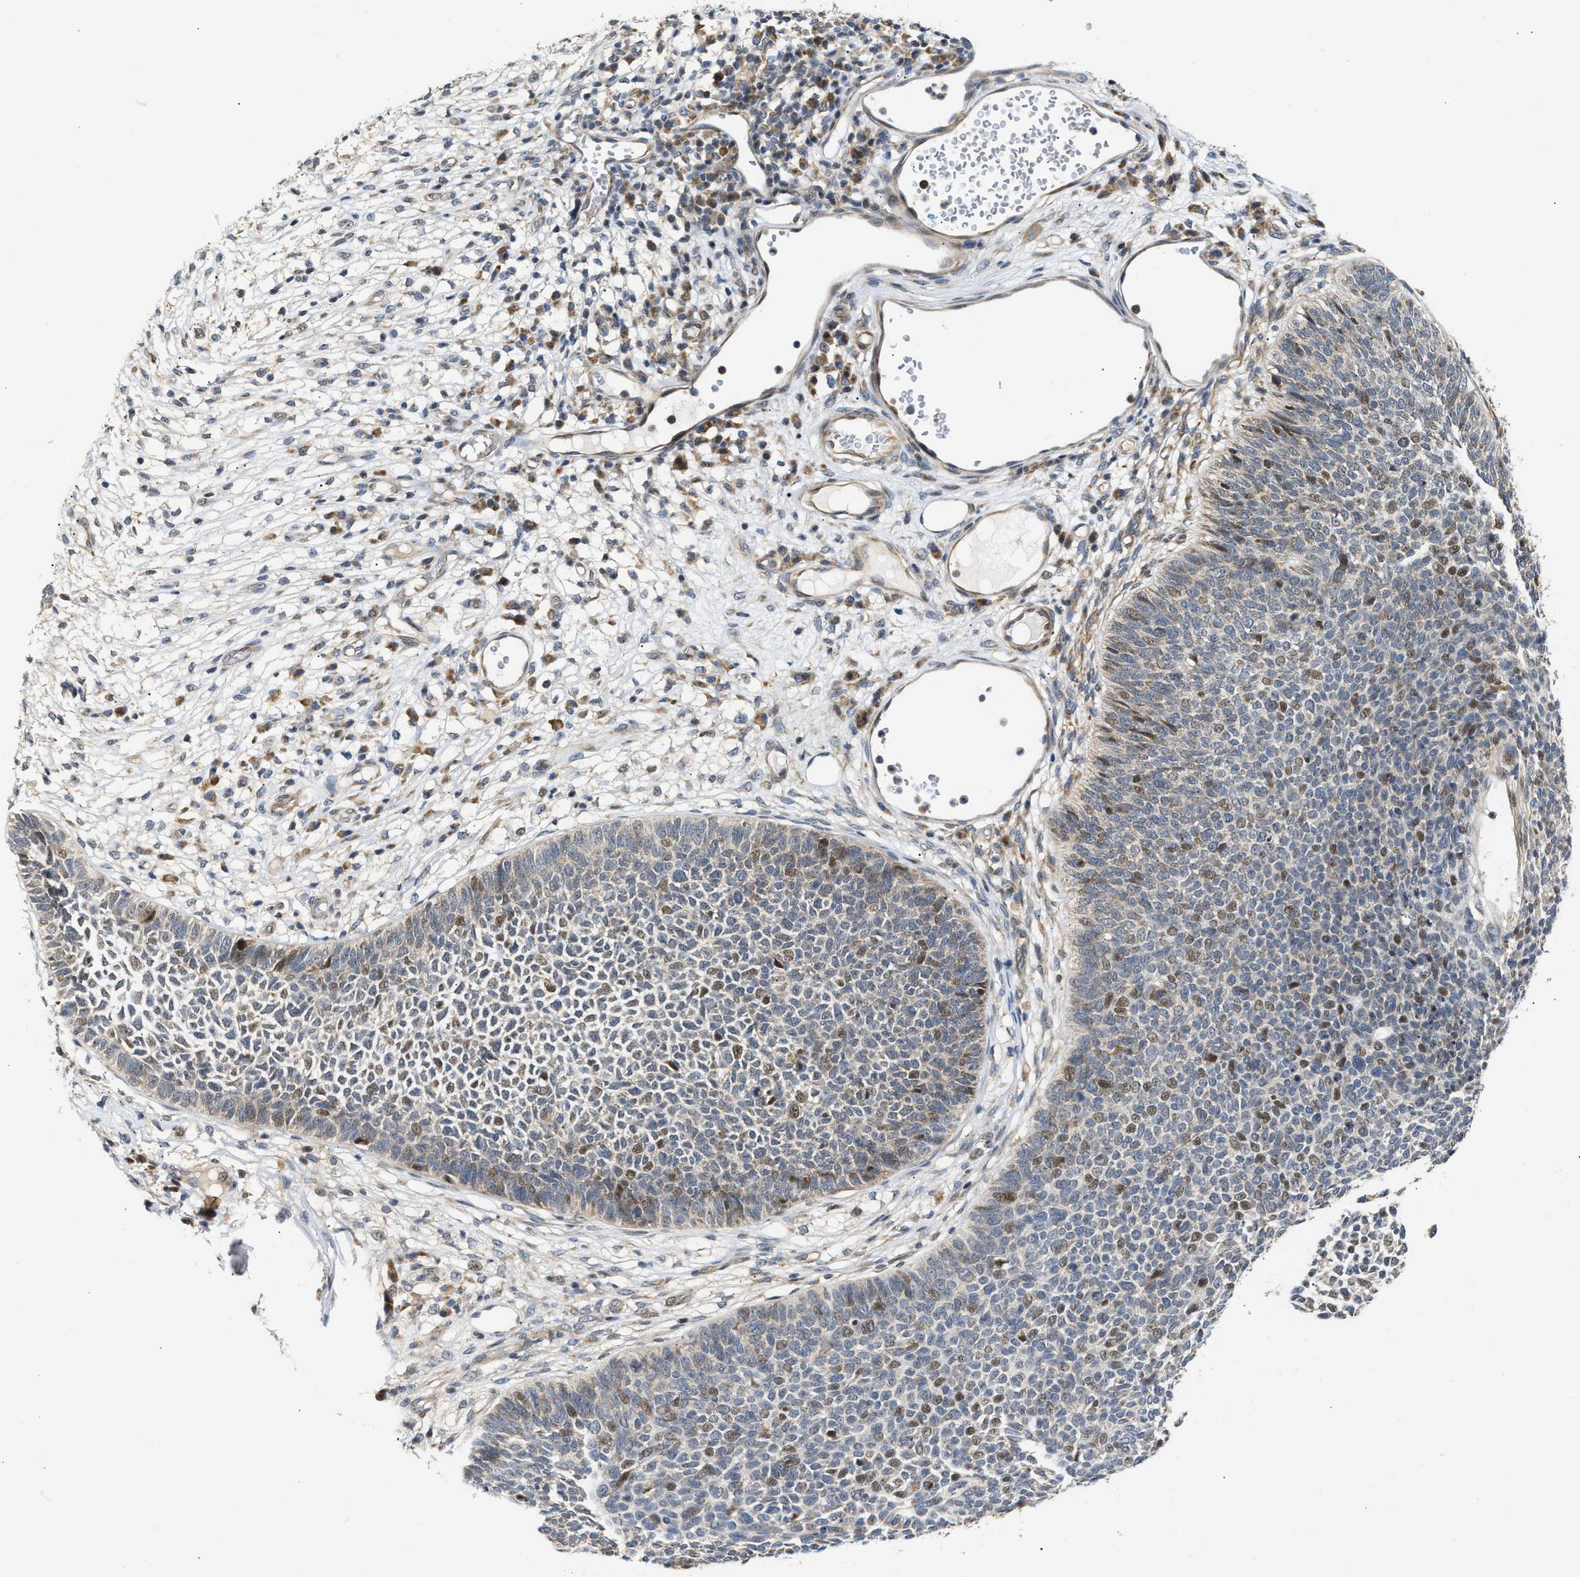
{"staining": {"intensity": "weak", "quantity": "25%-75%", "location": "nuclear"}, "tissue": "skin cancer", "cell_type": "Tumor cells", "image_type": "cancer", "snomed": [{"axis": "morphology", "description": "Basal cell carcinoma"}, {"axis": "topography", "description": "Skin"}], "caption": "Immunohistochemistry of skin cancer (basal cell carcinoma) shows low levels of weak nuclear positivity in about 25%-75% of tumor cells.", "gene": "DEPTOR", "patient": {"sex": "female", "age": 84}}